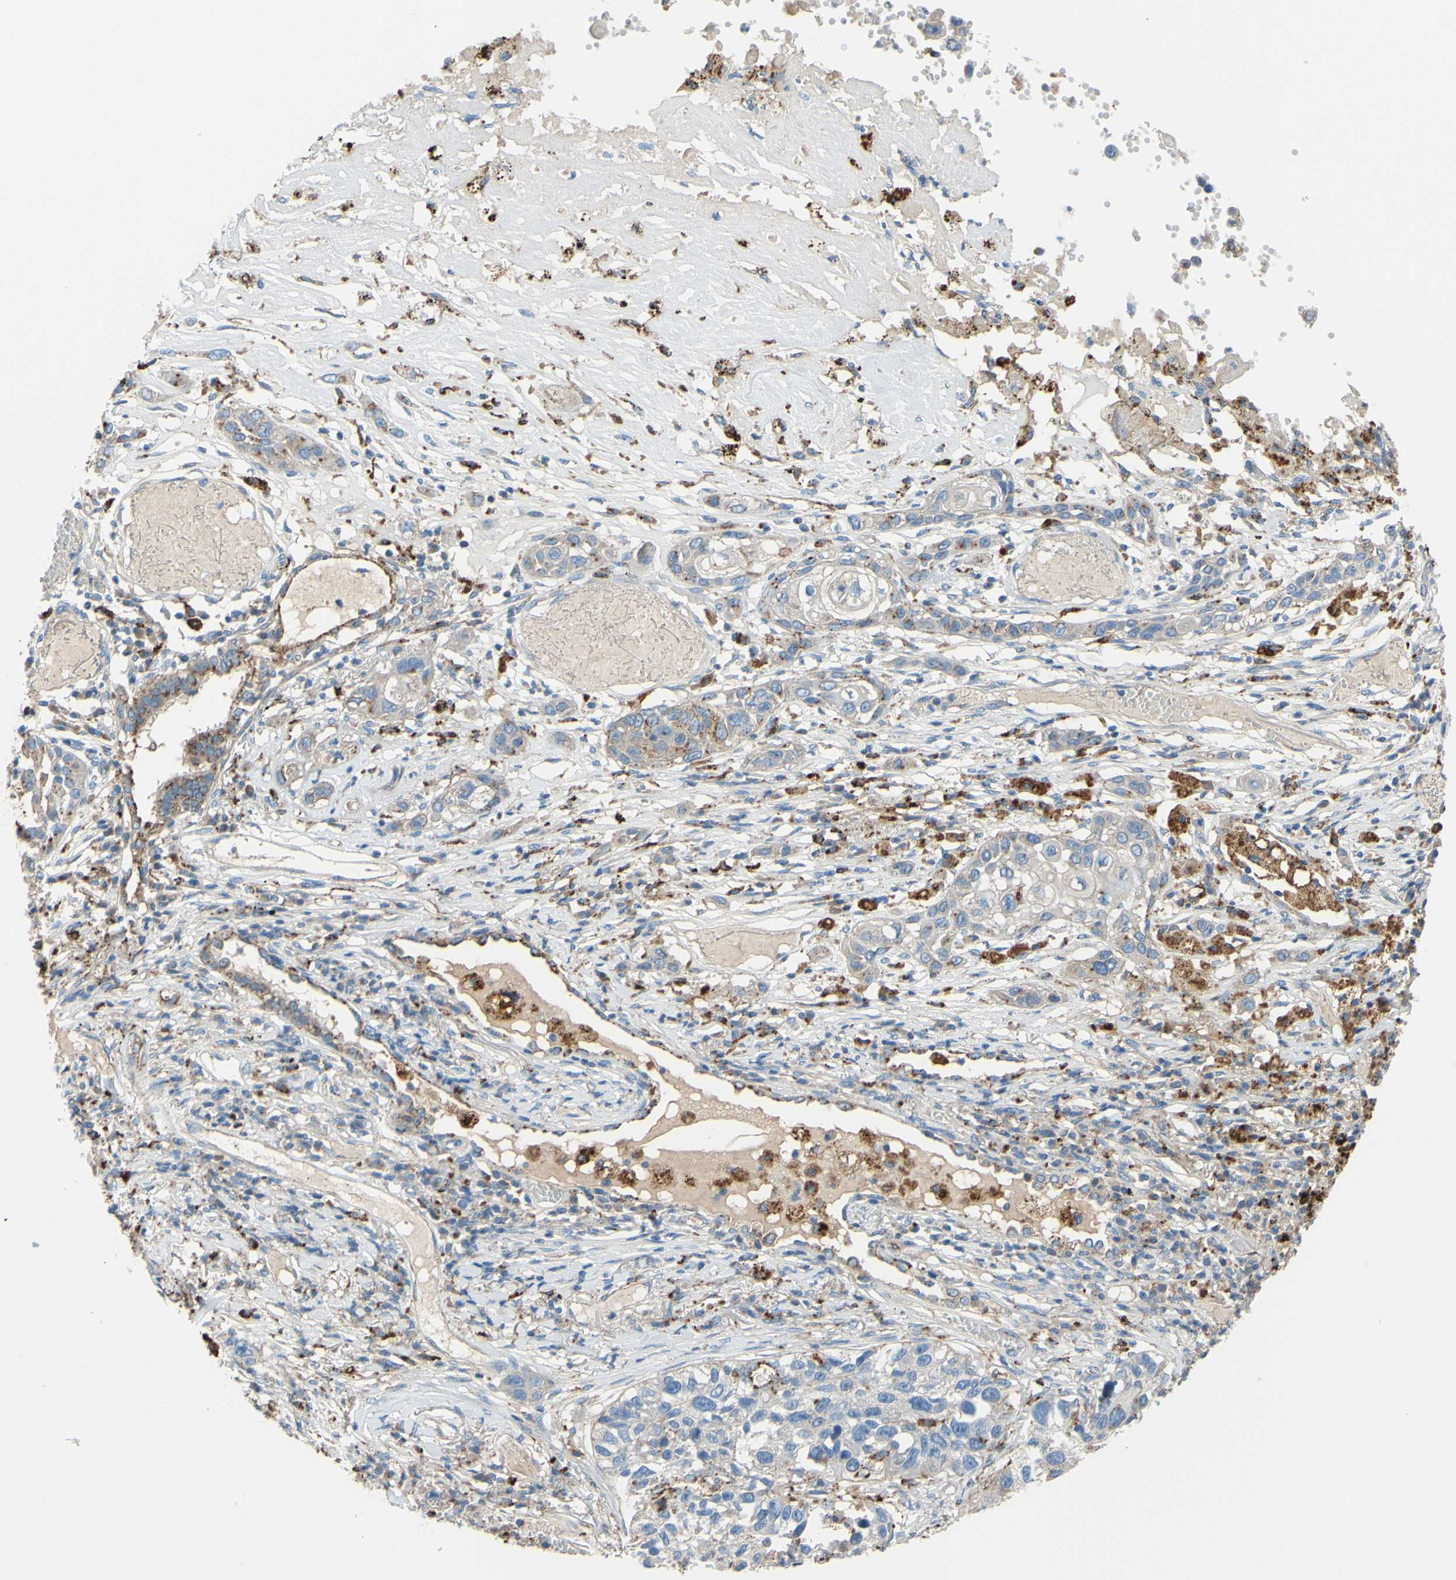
{"staining": {"intensity": "weak", "quantity": ">75%", "location": "cytoplasmic/membranous"}, "tissue": "lung cancer", "cell_type": "Tumor cells", "image_type": "cancer", "snomed": [{"axis": "morphology", "description": "Squamous cell carcinoma, NOS"}, {"axis": "topography", "description": "Lung"}], "caption": "Lung cancer stained with a protein marker shows weak staining in tumor cells.", "gene": "CTSD", "patient": {"sex": "male", "age": 71}}